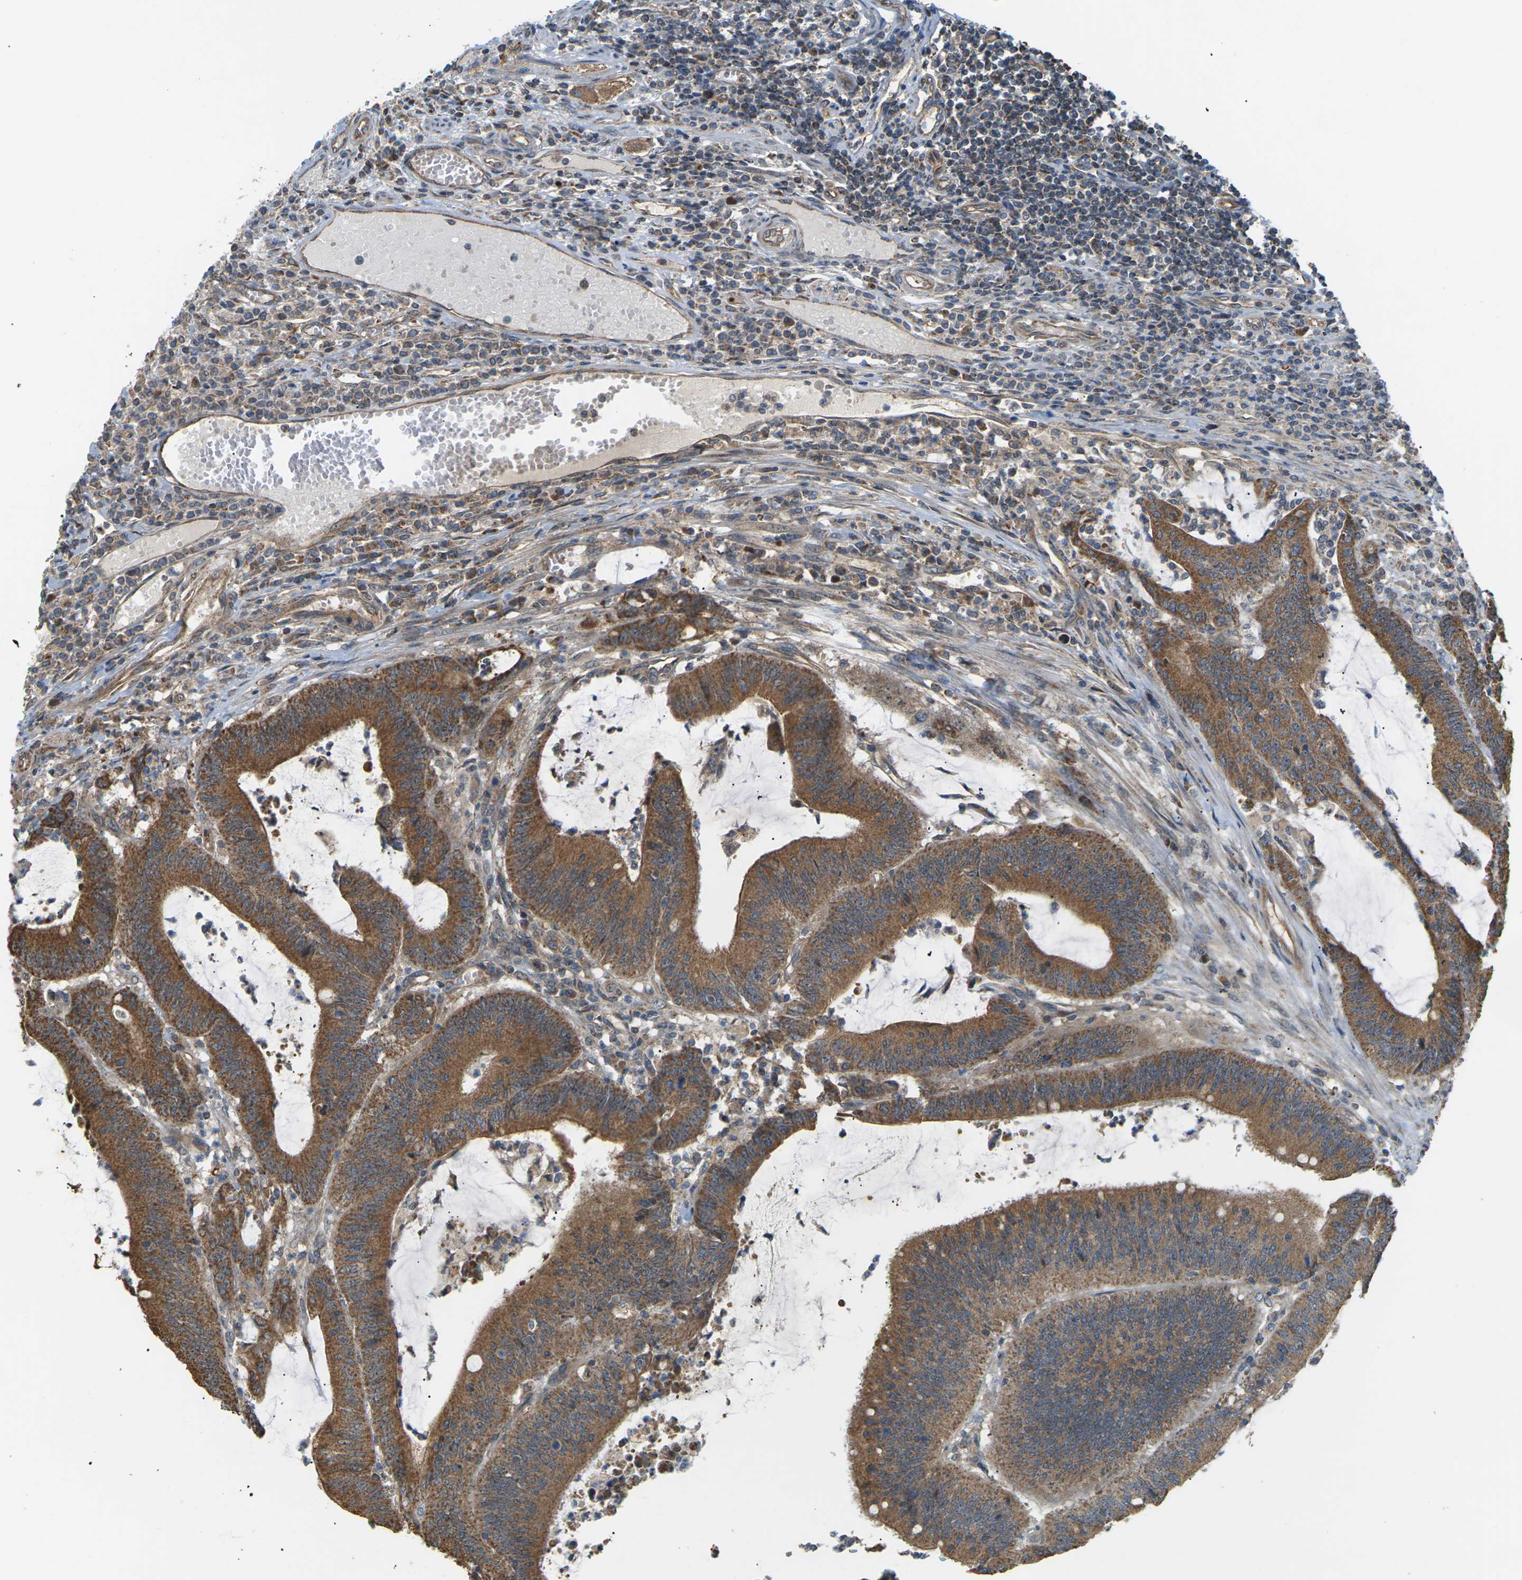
{"staining": {"intensity": "strong", "quantity": ">75%", "location": "cytoplasmic/membranous"}, "tissue": "colorectal cancer", "cell_type": "Tumor cells", "image_type": "cancer", "snomed": [{"axis": "morphology", "description": "Adenocarcinoma, NOS"}, {"axis": "topography", "description": "Rectum"}], "caption": "A high-resolution photomicrograph shows immunohistochemistry (IHC) staining of colorectal adenocarcinoma, which displays strong cytoplasmic/membranous staining in about >75% of tumor cells.", "gene": "KSR1", "patient": {"sex": "female", "age": 66}}